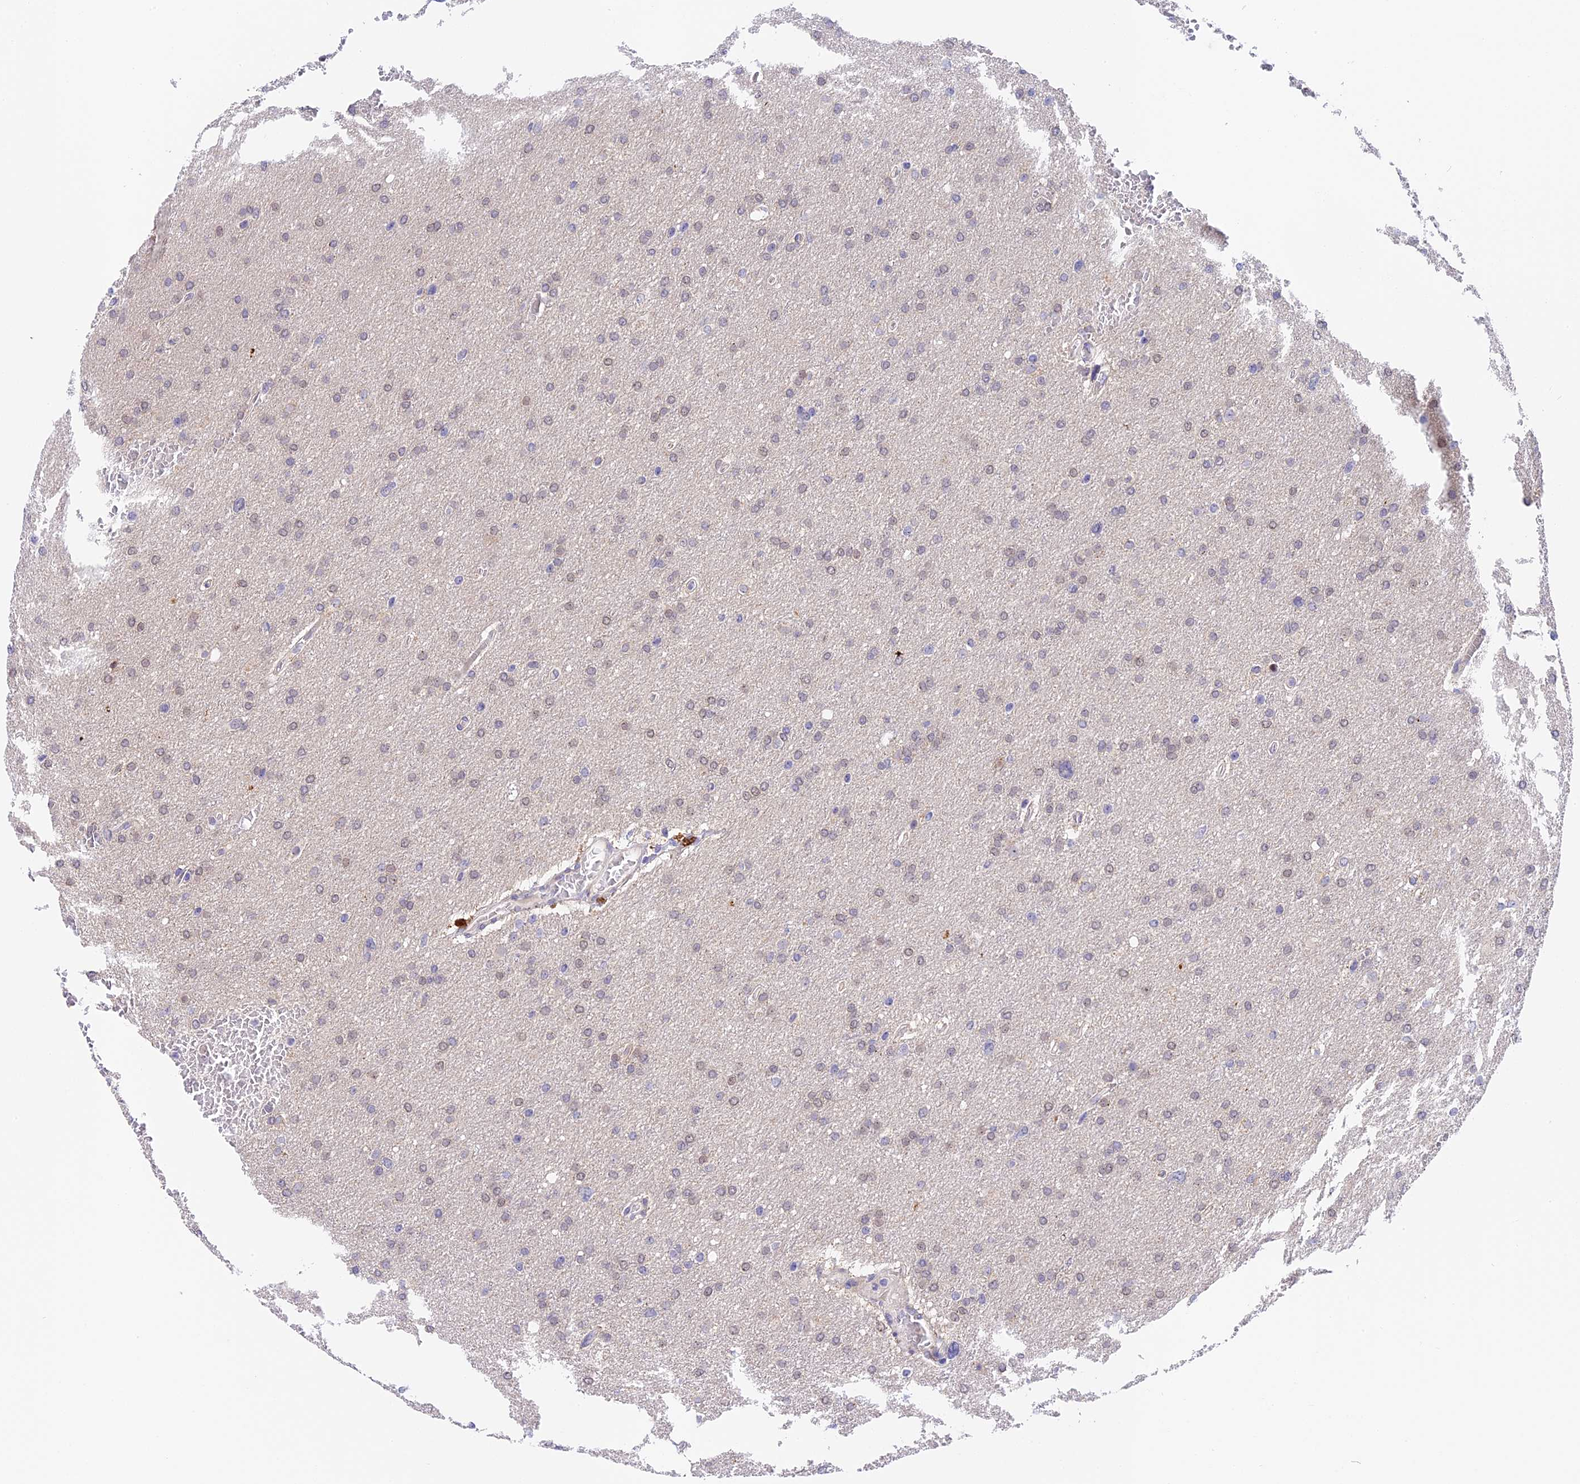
{"staining": {"intensity": "negative", "quantity": "none", "location": "none"}, "tissue": "glioma", "cell_type": "Tumor cells", "image_type": "cancer", "snomed": [{"axis": "morphology", "description": "Glioma, malignant, High grade"}, {"axis": "topography", "description": "Cerebral cortex"}], "caption": "Micrograph shows no significant protein positivity in tumor cells of malignant high-grade glioma.", "gene": "MIDN", "patient": {"sex": "female", "age": 36}}